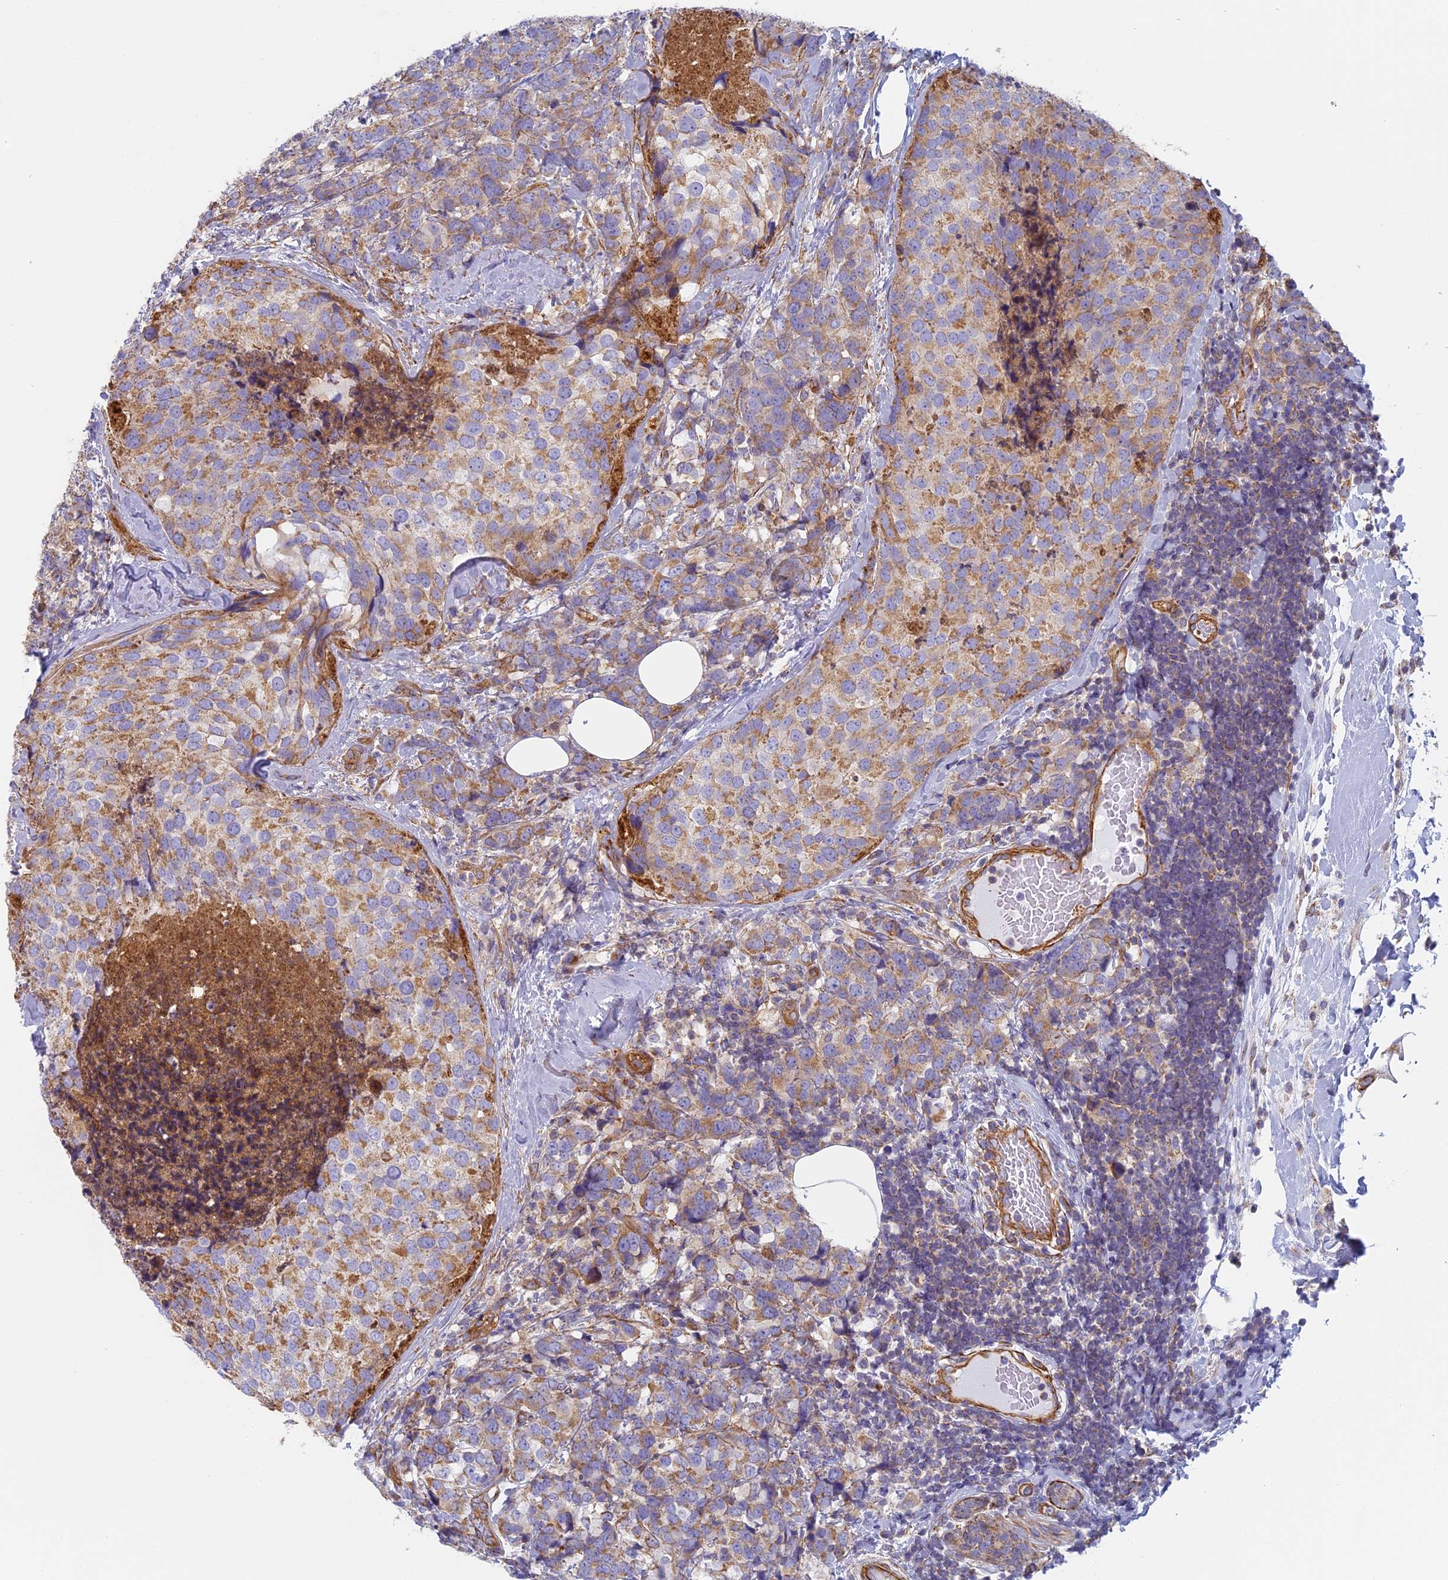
{"staining": {"intensity": "moderate", "quantity": "25%-75%", "location": "cytoplasmic/membranous"}, "tissue": "breast cancer", "cell_type": "Tumor cells", "image_type": "cancer", "snomed": [{"axis": "morphology", "description": "Lobular carcinoma"}, {"axis": "topography", "description": "Breast"}], "caption": "The histopathology image demonstrates a brown stain indicating the presence of a protein in the cytoplasmic/membranous of tumor cells in lobular carcinoma (breast).", "gene": "DDA1", "patient": {"sex": "female", "age": 59}}